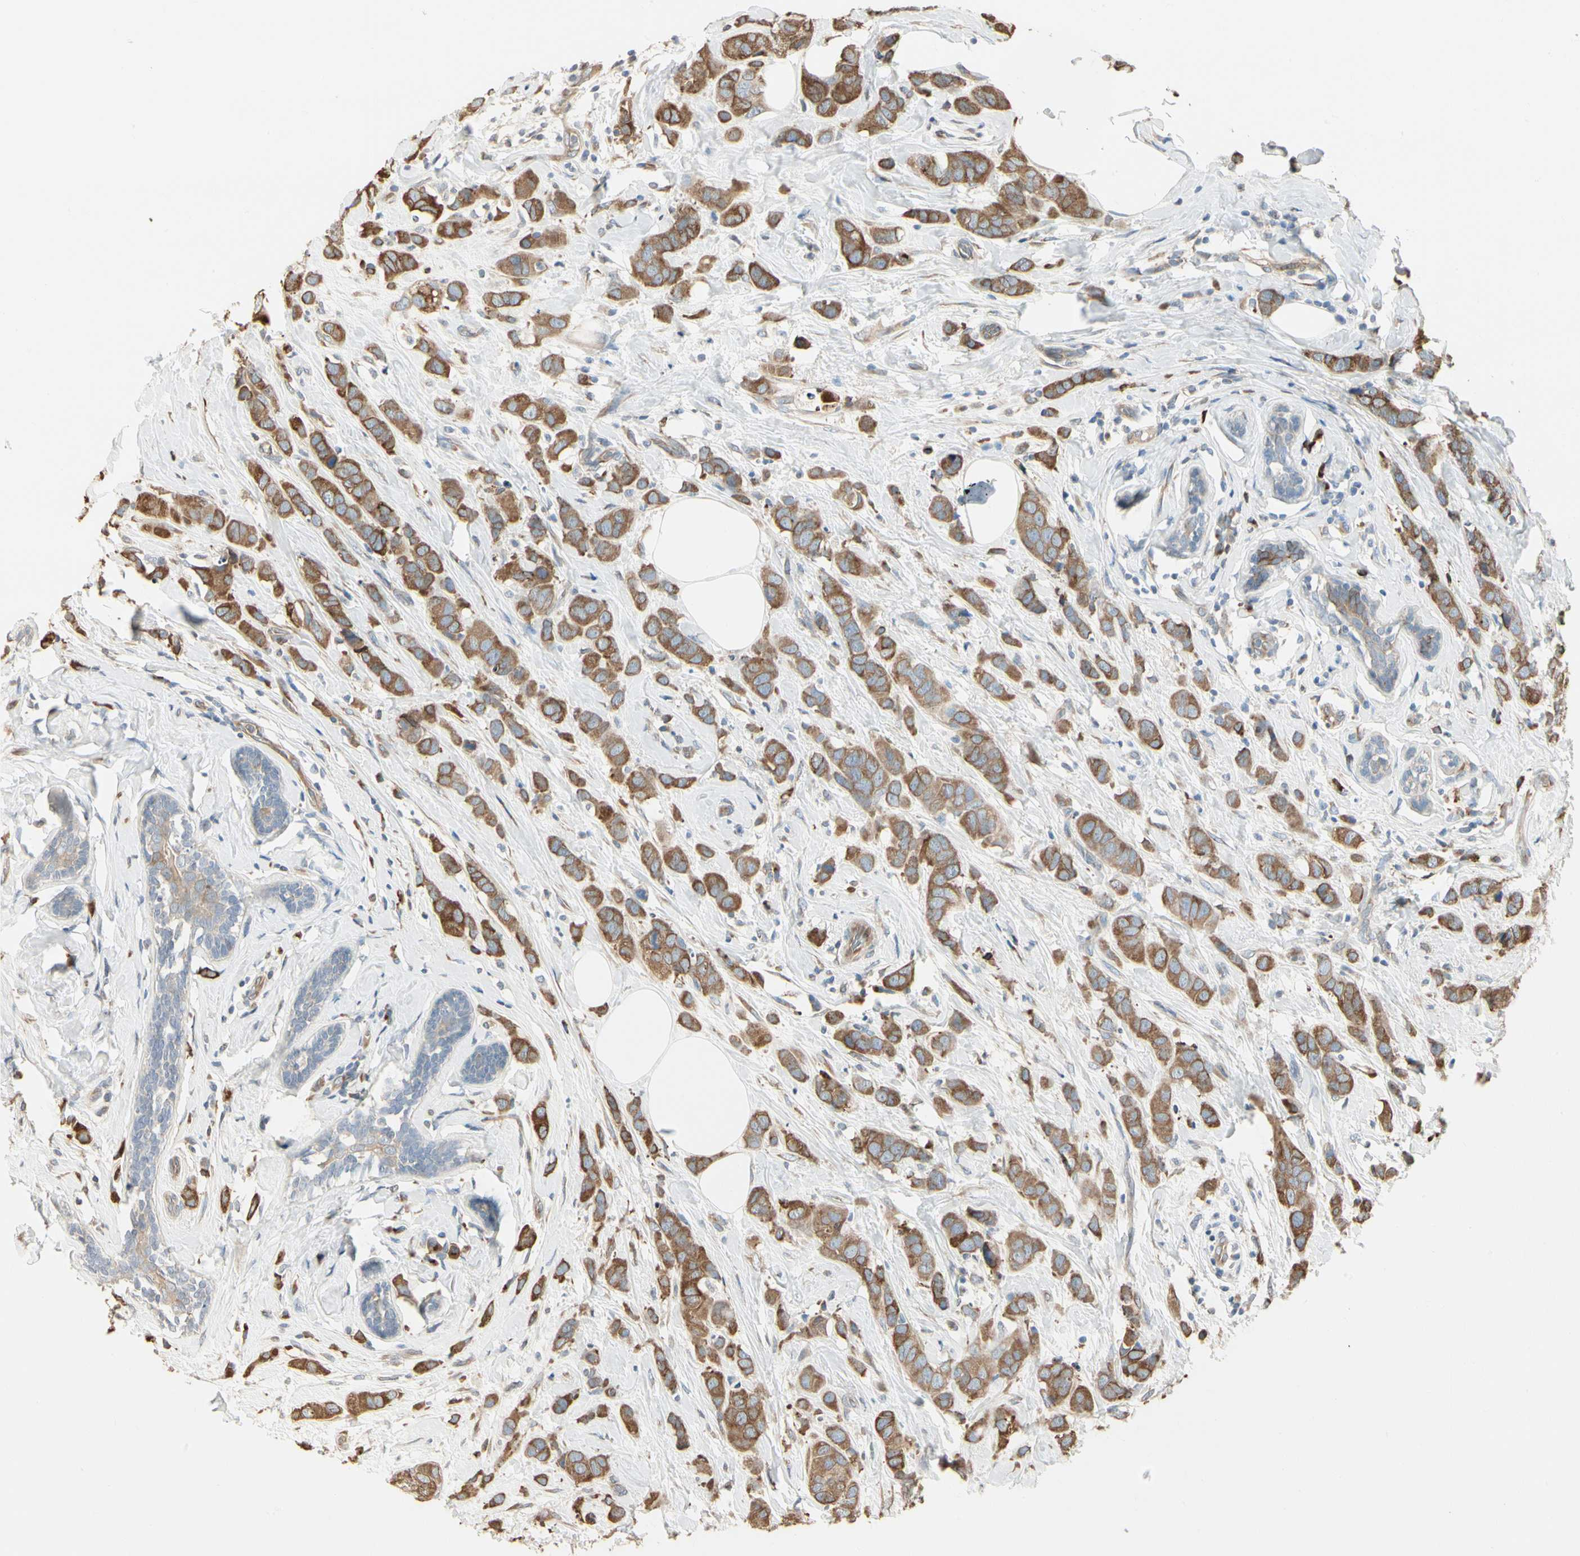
{"staining": {"intensity": "moderate", "quantity": ">75%", "location": "cytoplasmic/membranous"}, "tissue": "breast cancer", "cell_type": "Tumor cells", "image_type": "cancer", "snomed": [{"axis": "morphology", "description": "Normal tissue, NOS"}, {"axis": "morphology", "description": "Duct carcinoma"}, {"axis": "topography", "description": "Breast"}], "caption": "Tumor cells reveal medium levels of moderate cytoplasmic/membranous staining in approximately >75% of cells in human infiltrating ductal carcinoma (breast). The staining was performed using DAB (3,3'-diaminobenzidine) to visualize the protein expression in brown, while the nuclei were stained in blue with hematoxylin (Magnification: 20x).", "gene": "NUCB2", "patient": {"sex": "female", "age": 50}}